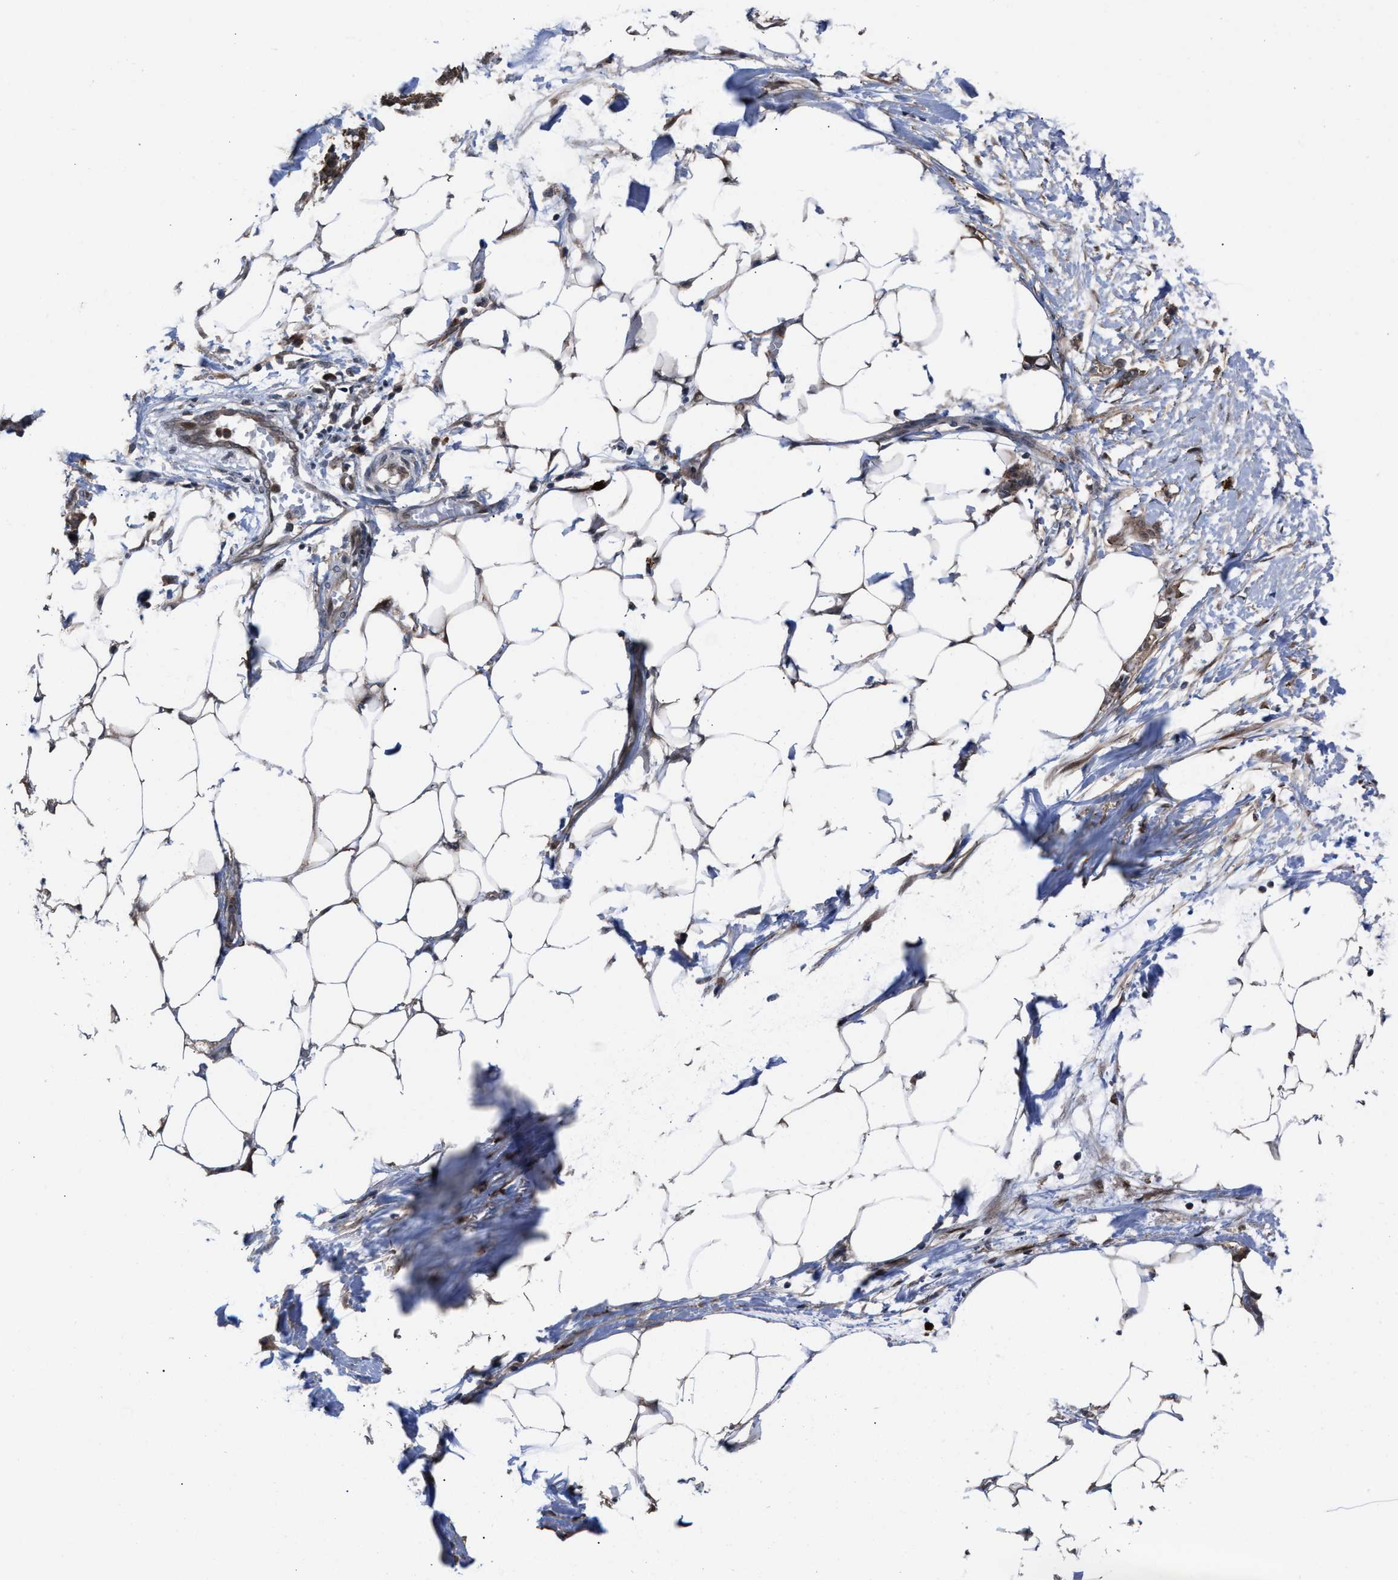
{"staining": {"intensity": "negative", "quantity": "none", "location": "none"}, "tissue": "adipose tissue", "cell_type": "Adipocytes", "image_type": "normal", "snomed": [{"axis": "morphology", "description": "Normal tissue, NOS"}, {"axis": "morphology", "description": "Adenocarcinoma, NOS"}, {"axis": "topography", "description": "Colon"}, {"axis": "topography", "description": "Peripheral nerve tissue"}], "caption": "A micrograph of adipose tissue stained for a protein shows no brown staining in adipocytes.", "gene": "TP53BP2", "patient": {"sex": "male", "age": 14}}